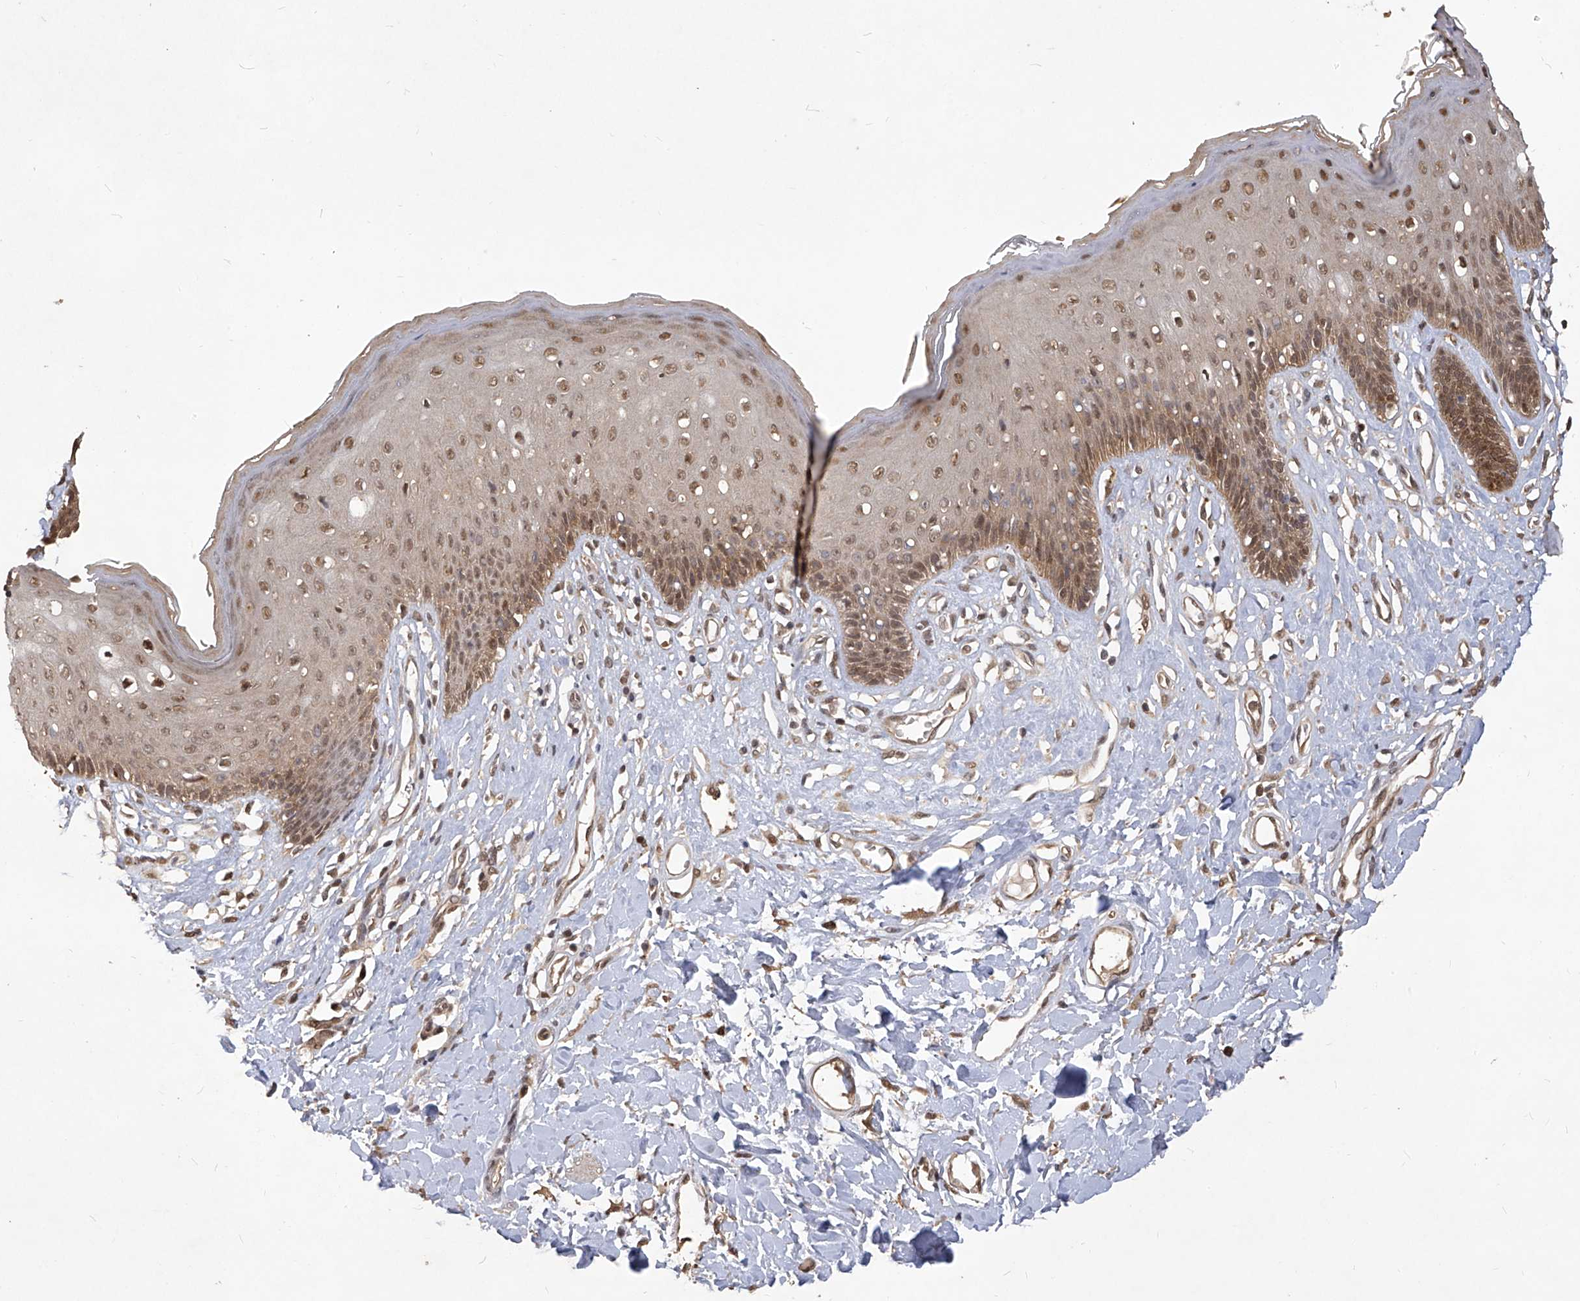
{"staining": {"intensity": "moderate", "quantity": ">75%", "location": "nuclear"}, "tissue": "skin", "cell_type": "Epidermal cells", "image_type": "normal", "snomed": [{"axis": "morphology", "description": "Normal tissue, NOS"}, {"axis": "morphology", "description": "Squamous cell carcinoma, NOS"}, {"axis": "topography", "description": "Vulva"}], "caption": "High-power microscopy captured an immunohistochemistry histopathology image of benign skin, revealing moderate nuclear expression in approximately >75% of epidermal cells.", "gene": "PSMB1", "patient": {"sex": "female", "age": 85}}